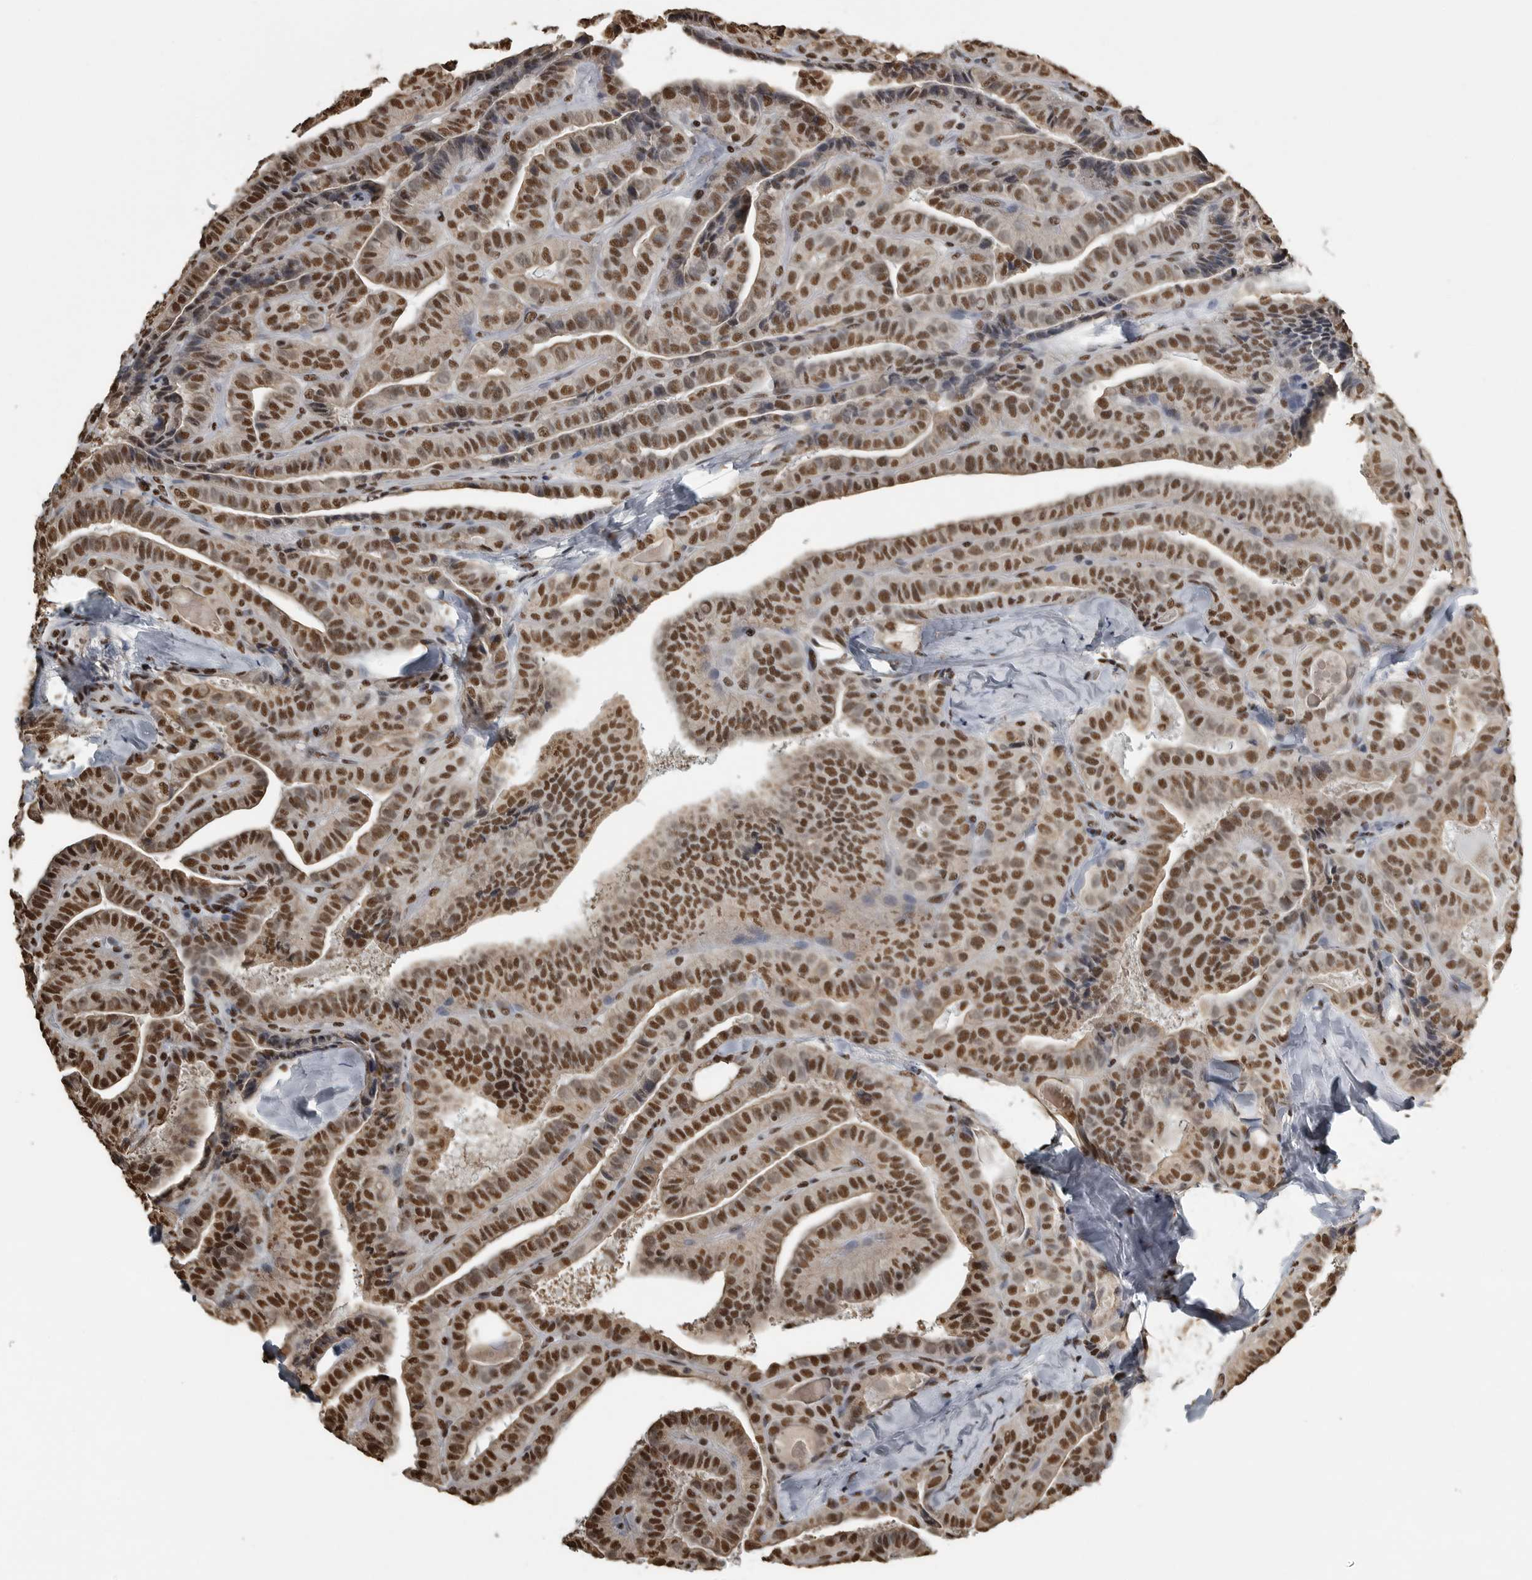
{"staining": {"intensity": "strong", "quantity": ">75%", "location": "nuclear"}, "tissue": "thyroid cancer", "cell_type": "Tumor cells", "image_type": "cancer", "snomed": [{"axis": "morphology", "description": "Papillary adenocarcinoma, NOS"}, {"axis": "topography", "description": "Thyroid gland"}], "caption": "IHC histopathology image of neoplastic tissue: thyroid papillary adenocarcinoma stained using immunohistochemistry (IHC) exhibits high levels of strong protein expression localized specifically in the nuclear of tumor cells, appearing as a nuclear brown color.", "gene": "TGS1", "patient": {"sex": "male", "age": 77}}